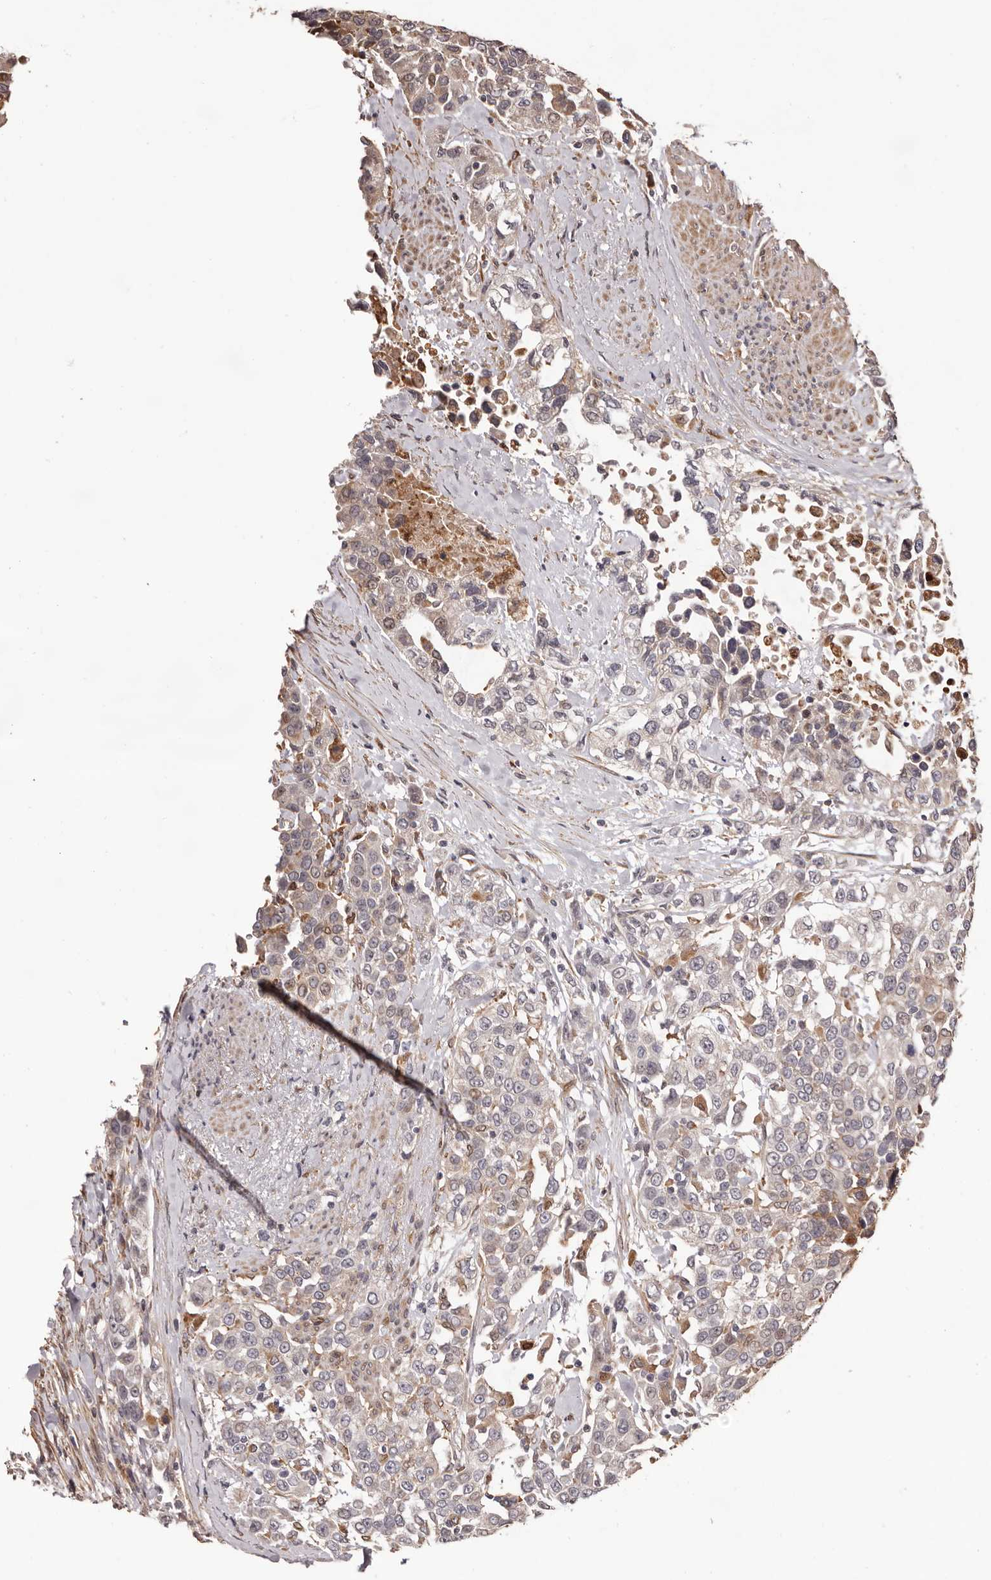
{"staining": {"intensity": "weak", "quantity": "25%-75%", "location": "cytoplasmic/membranous"}, "tissue": "urothelial cancer", "cell_type": "Tumor cells", "image_type": "cancer", "snomed": [{"axis": "morphology", "description": "Urothelial carcinoma, High grade"}, {"axis": "topography", "description": "Urinary bladder"}], "caption": "There is low levels of weak cytoplasmic/membranous positivity in tumor cells of urothelial cancer, as demonstrated by immunohistochemical staining (brown color).", "gene": "ZCCHC7", "patient": {"sex": "female", "age": 80}}